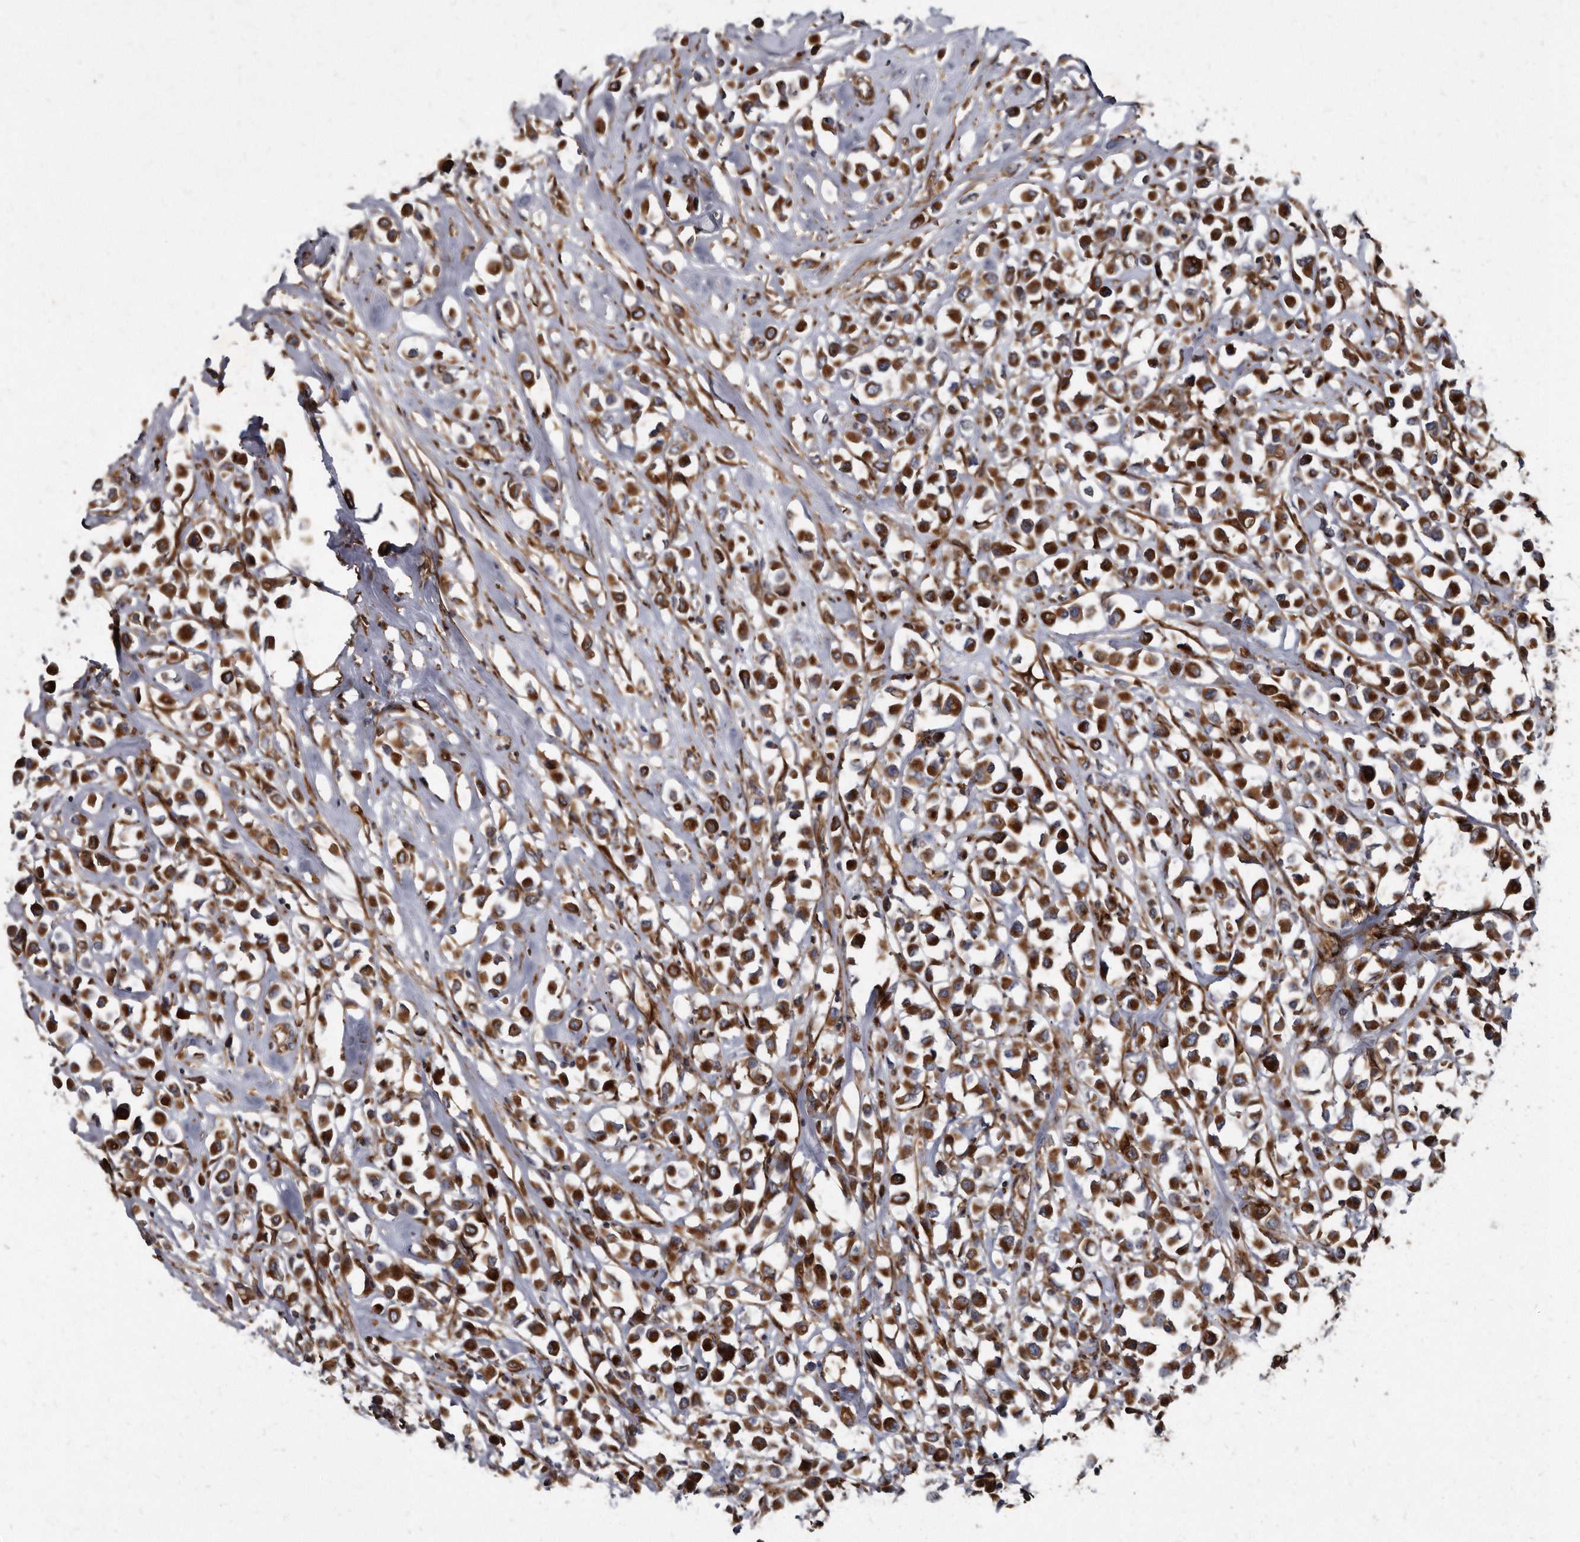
{"staining": {"intensity": "strong", "quantity": ">75%", "location": "cytoplasmic/membranous"}, "tissue": "breast cancer", "cell_type": "Tumor cells", "image_type": "cancer", "snomed": [{"axis": "morphology", "description": "Duct carcinoma"}, {"axis": "topography", "description": "Breast"}], "caption": "Human breast infiltrating ductal carcinoma stained for a protein (brown) shows strong cytoplasmic/membranous positive positivity in approximately >75% of tumor cells.", "gene": "KCTD20", "patient": {"sex": "female", "age": 61}}